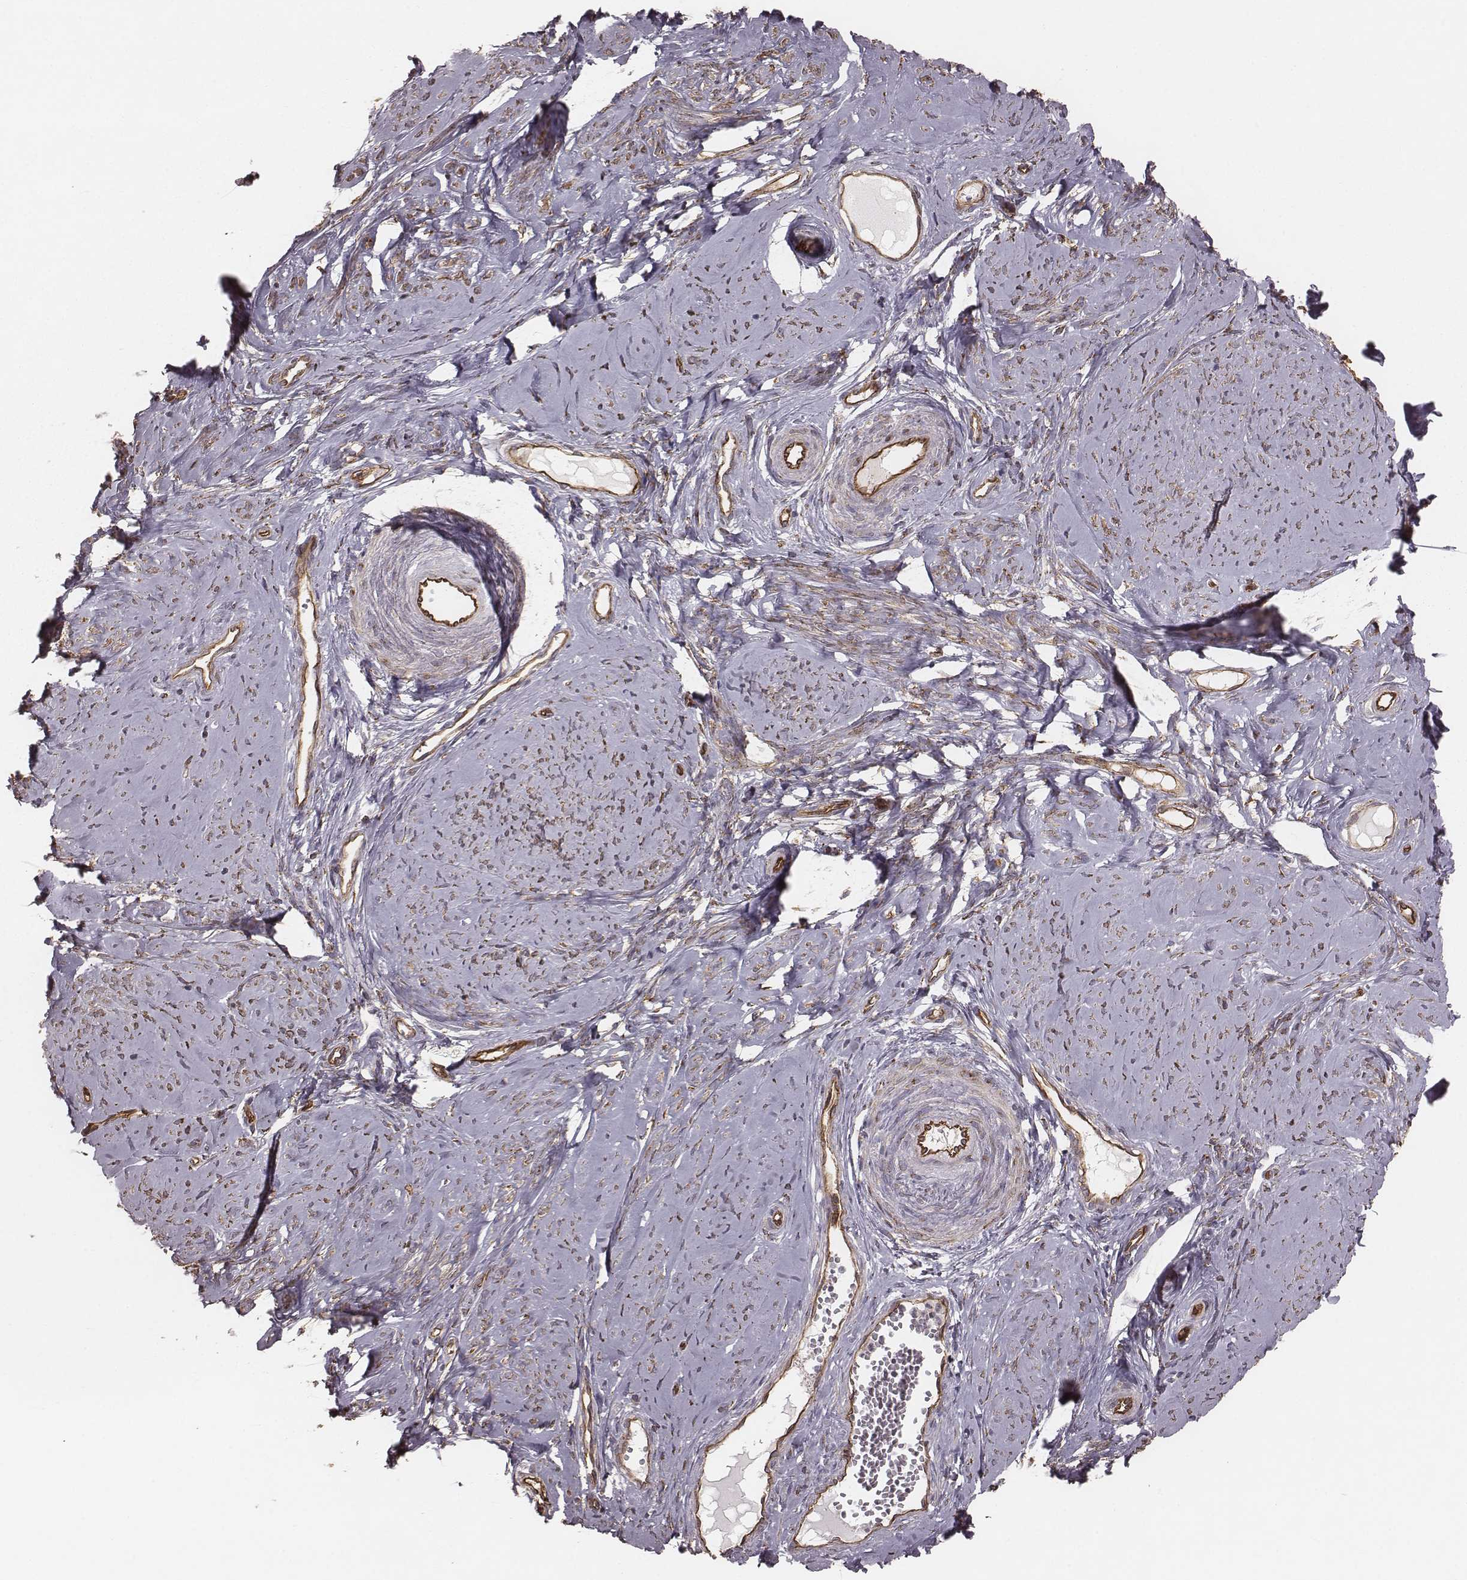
{"staining": {"intensity": "moderate", "quantity": ">75%", "location": "cytoplasmic/membranous"}, "tissue": "smooth muscle", "cell_type": "Smooth muscle cells", "image_type": "normal", "snomed": [{"axis": "morphology", "description": "Normal tissue, NOS"}, {"axis": "topography", "description": "Smooth muscle"}], "caption": "About >75% of smooth muscle cells in normal human smooth muscle demonstrate moderate cytoplasmic/membranous protein positivity as visualized by brown immunohistochemical staining.", "gene": "PALMD", "patient": {"sex": "female", "age": 48}}